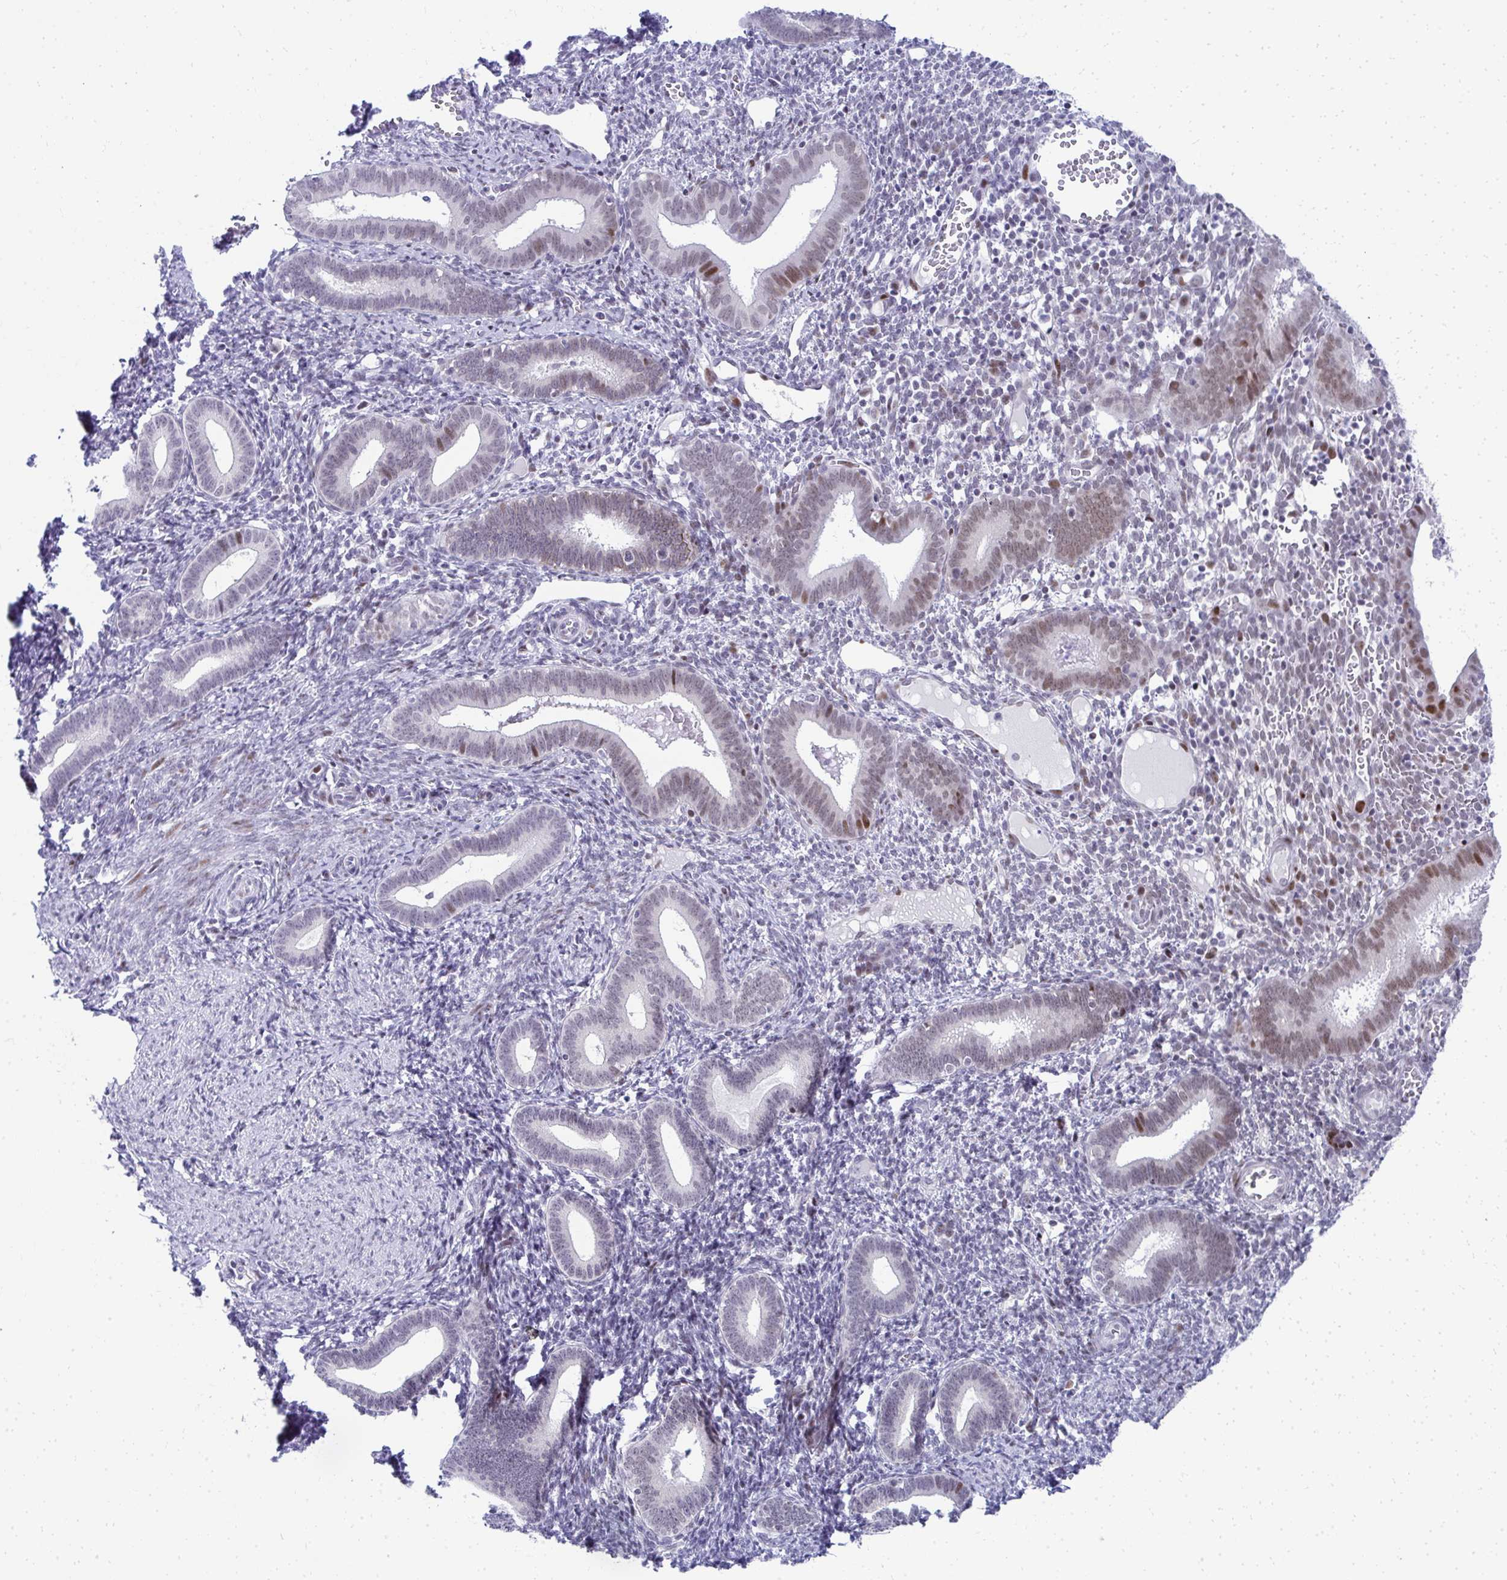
{"staining": {"intensity": "moderate", "quantity": "<25%", "location": "nuclear"}, "tissue": "endometrium", "cell_type": "Cells in endometrial stroma", "image_type": "normal", "snomed": [{"axis": "morphology", "description": "Normal tissue, NOS"}, {"axis": "topography", "description": "Endometrium"}], "caption": "The image demonstrates immunohistochemical staining of benign endometrium. There is moderate nuclear staining is appreciated in approximately <25% of cells in endometrial stroma. (DAB (3,3'-diaminobenzidine) = brown stain, brightfield microscopy at high magnification).", "gene": "GLDN", "patient": {"sex": "female", "age": 41}}